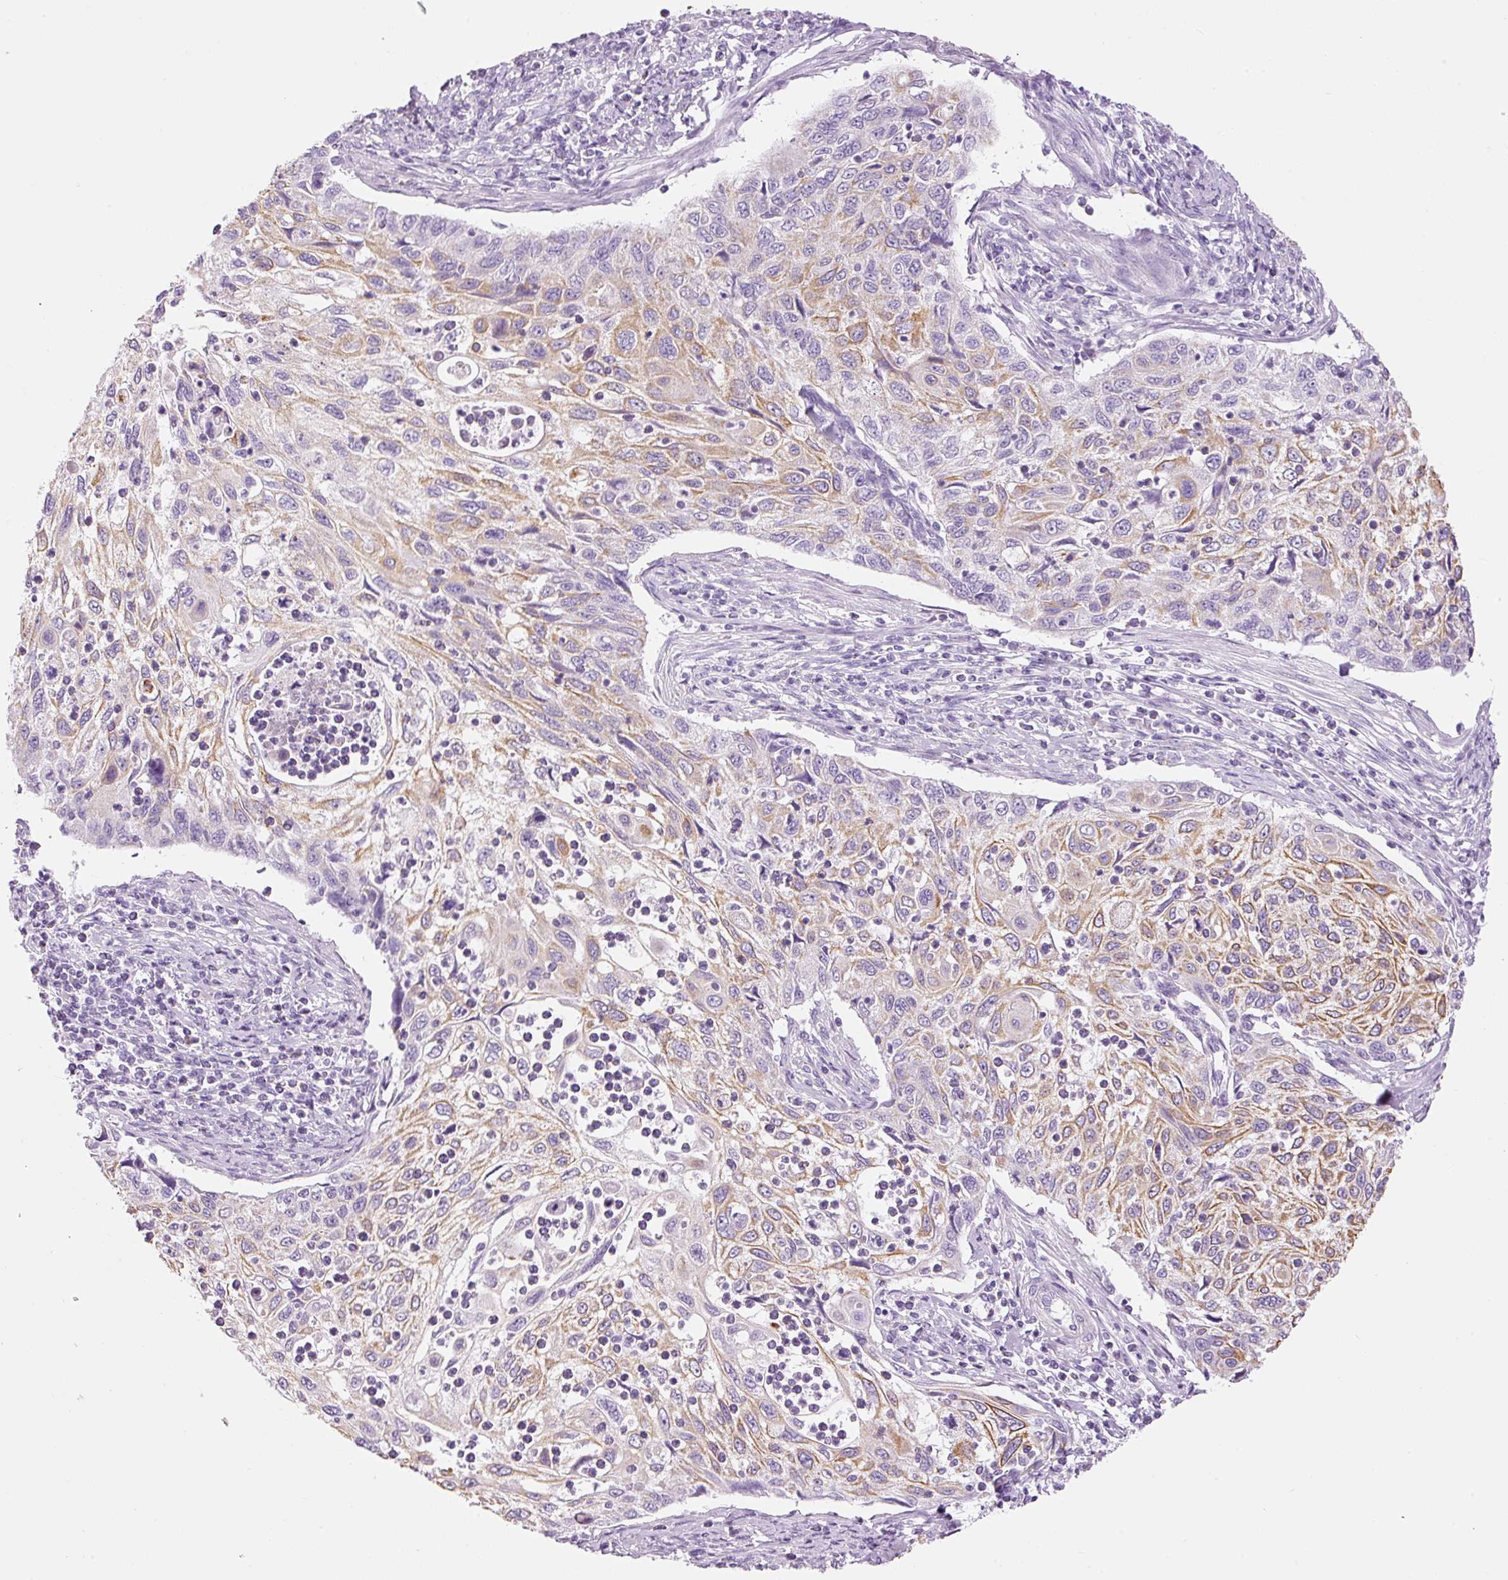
{"staining": {"intensity": "moderate", "quantity": "25%-75%", "location": "cytoplasmic/membranous"}, "tissue": "cervical cancer", "cell_type": "Tumor cells", "image_type": "cancer", "snomed": [{"axis": "morphology", "description": "Squamous cell carcinoma, NOS"}, {"axis": "topography", "description": "Cervix"}], "caption": "Immunohistochemical staining of human cervical squamous cell carcinoma reveals medium levels of moderate cytoplasmic/membranous expression in about 25%-75% of tumor cells.", "gene": "CARD16", "patient": {"sex": "female", "age": 70}}